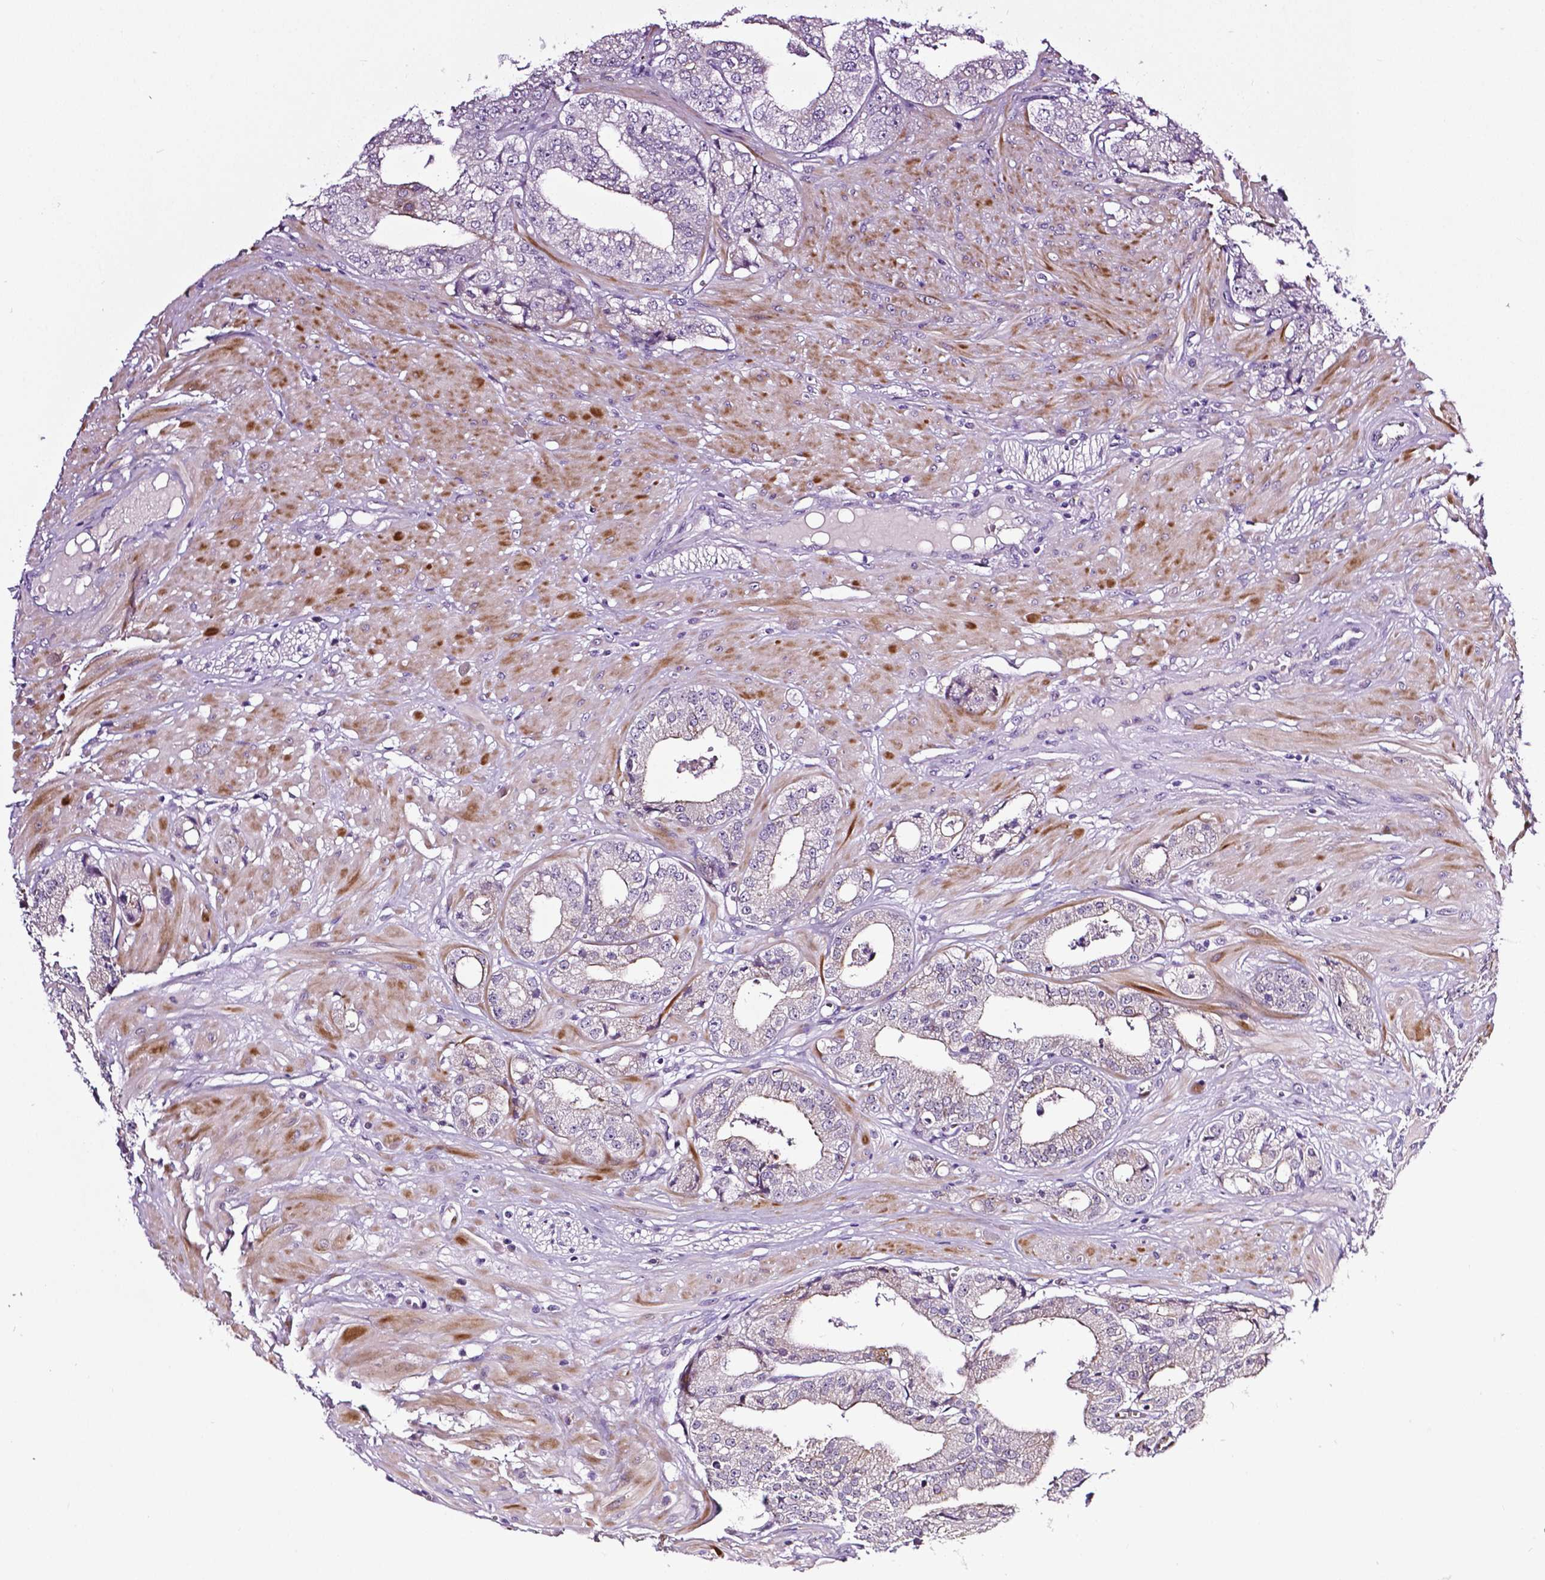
{"staining": {"intensity": "weak", "quantity": "<25%", "location": "cytoplasmic/membranous"}, "tissue": "prostate cancer", "cell_type": "Tumor cells", "image_type": "cancer", "snomed": [{"axis": "morphology", "description": "Adenocarcinoma, Low grade"}, {"axis": "topography", "description": "Prostate"}], "caption": "DAB (3,3'-diaminobenzidine) immunohistochemical staining of human low-grade adenocarcinoma (prostate) reveals no significant positivity in tumor cells.", "gene": "PTGER3", "patient": {"sex": "male", "age": 60}}